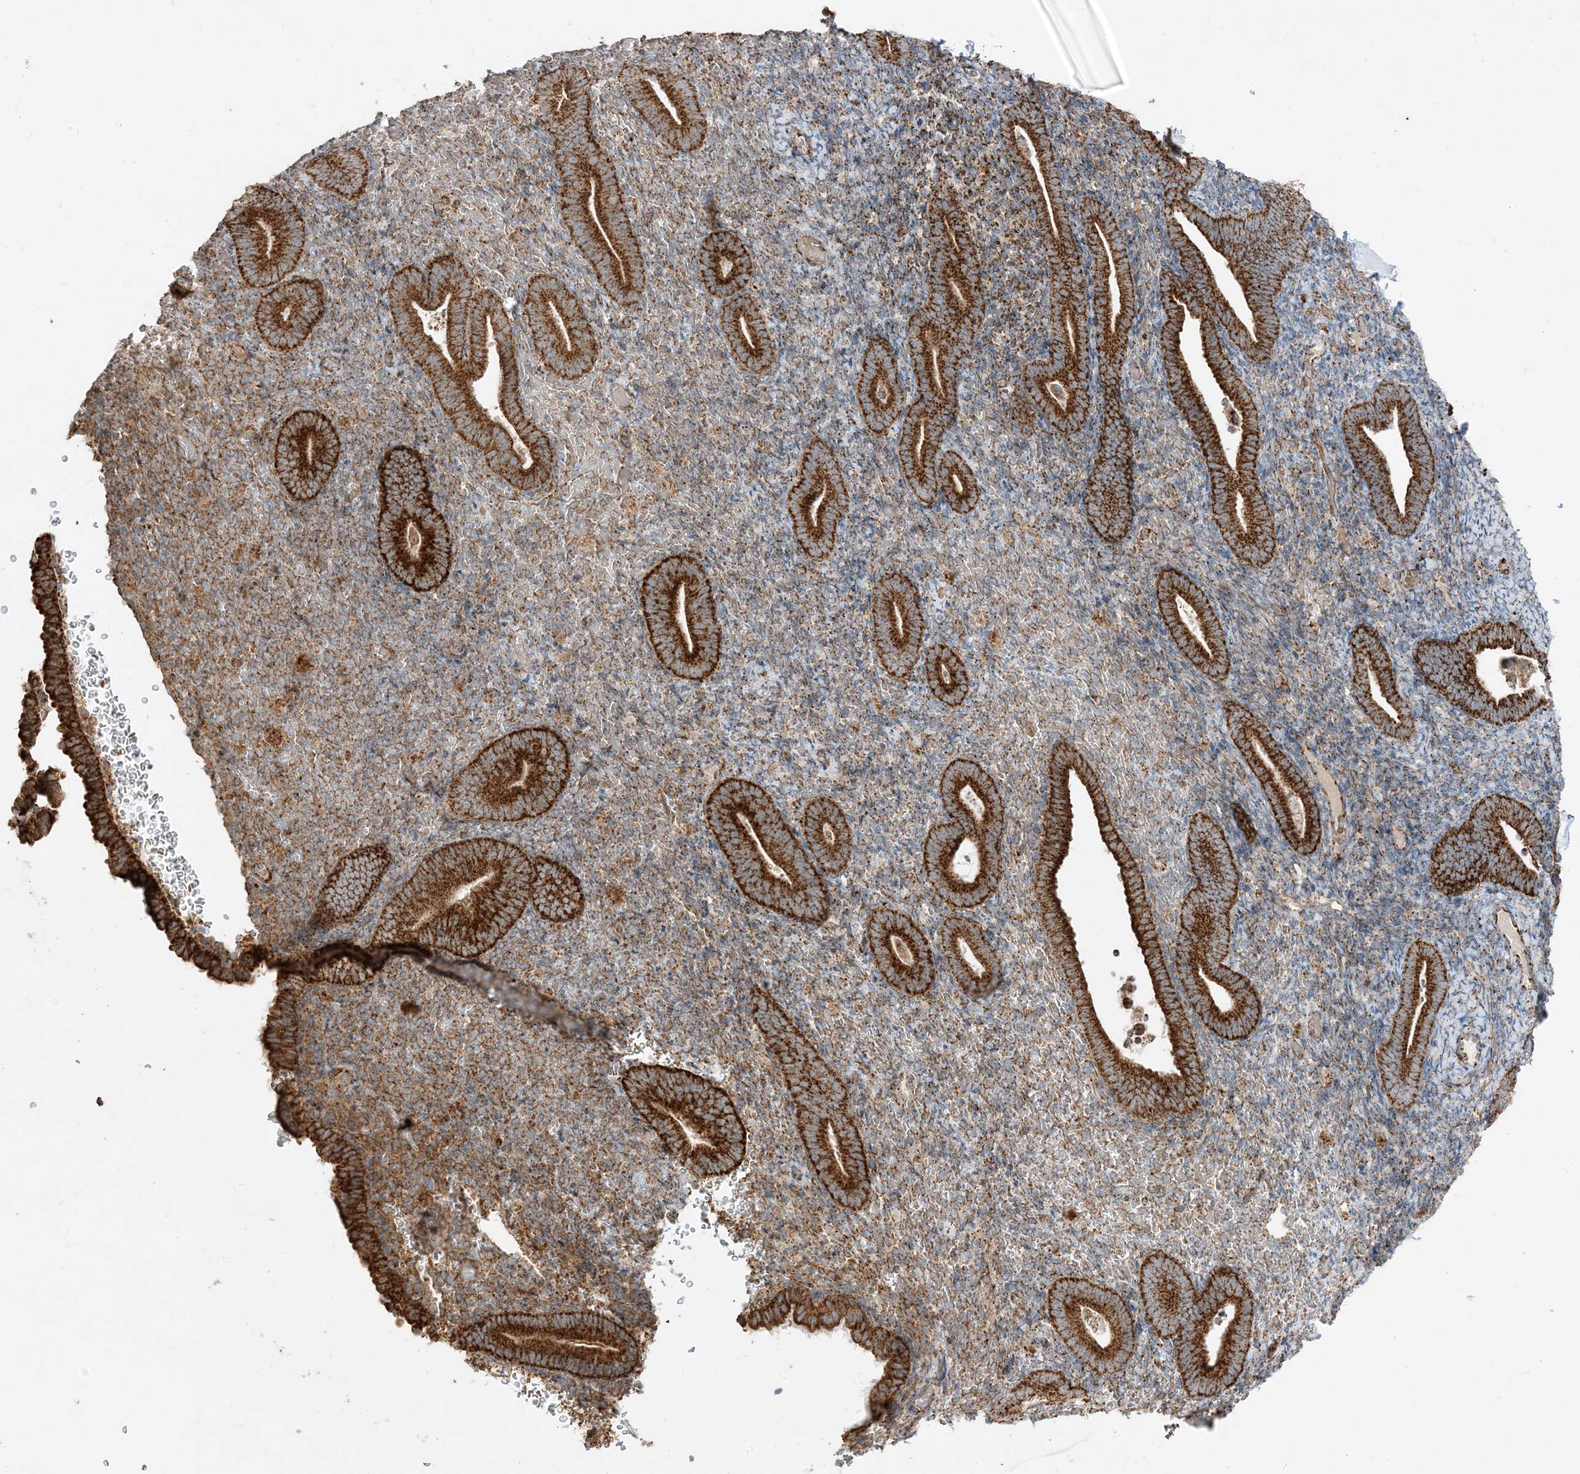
{"staining": {"intensity": "moderate", "quantity": "25%-75%", "location": "cytoplasmic/membranous"}, "tissue": "endometrium", "cell_type": "Cells in endometrial stroma", "image_type": "normal", "snomed": [{"axis": "morphology", "description": "Normal tissue, NOS"}, {"axis": "topography", "description": "Endometrium"}], "caption": "Immunohistochemical staining of benign endometrium shows medium levels of moderate cytoplasmic/membranous expression in about 25%-75% of cells in endometrial stroma. The protein is stained brown, and the nuclei are stained in blue (DAB (3,3'-diaminobenzidine) IHC with brightfield microscopy, high magnification).", "gene": "AARS2", "patient": {"sex": "female", "age": 51}}